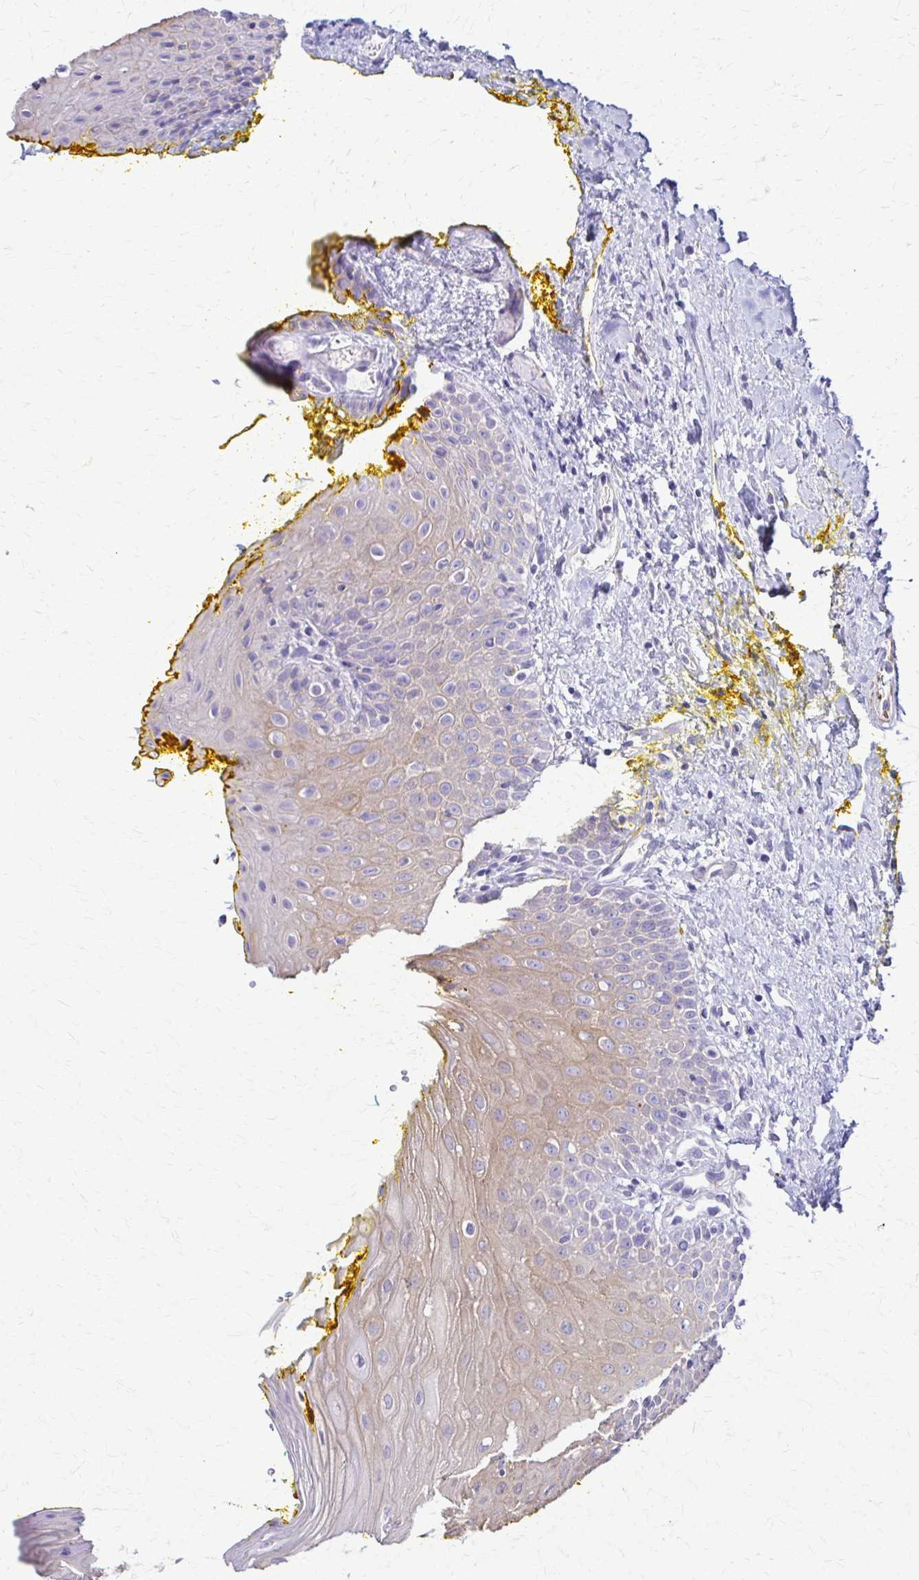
{"staining": {"intensity": "weak", "quantity": "25%-75%", "location": "cytoplasmic/membranous"}, "tissue": "oral mucosa", "cell_type": "Squamous epithelial cells", "image_type": "normal", "snomed": [{"axis": "morphology", "description": "Normal tissue, NOS"}, {"axis": "morphology", "description": "Squamous cell carcinoma, NOS"}, {"axis": "topography", "description": "Oral tissue"}, {"axis": "topography", "description": "Head-Neck"}], "caption": "Immunohistochemistry (IHC) histopathology image of normal human oral mucosa stained for a protein (brown), which shows low levels of weak cytoplasmic/membranous staining in about 25%-75% of squamous epithelial cells.", "gene": "DSP", "patient": {"sex": "female", "age": 70}}